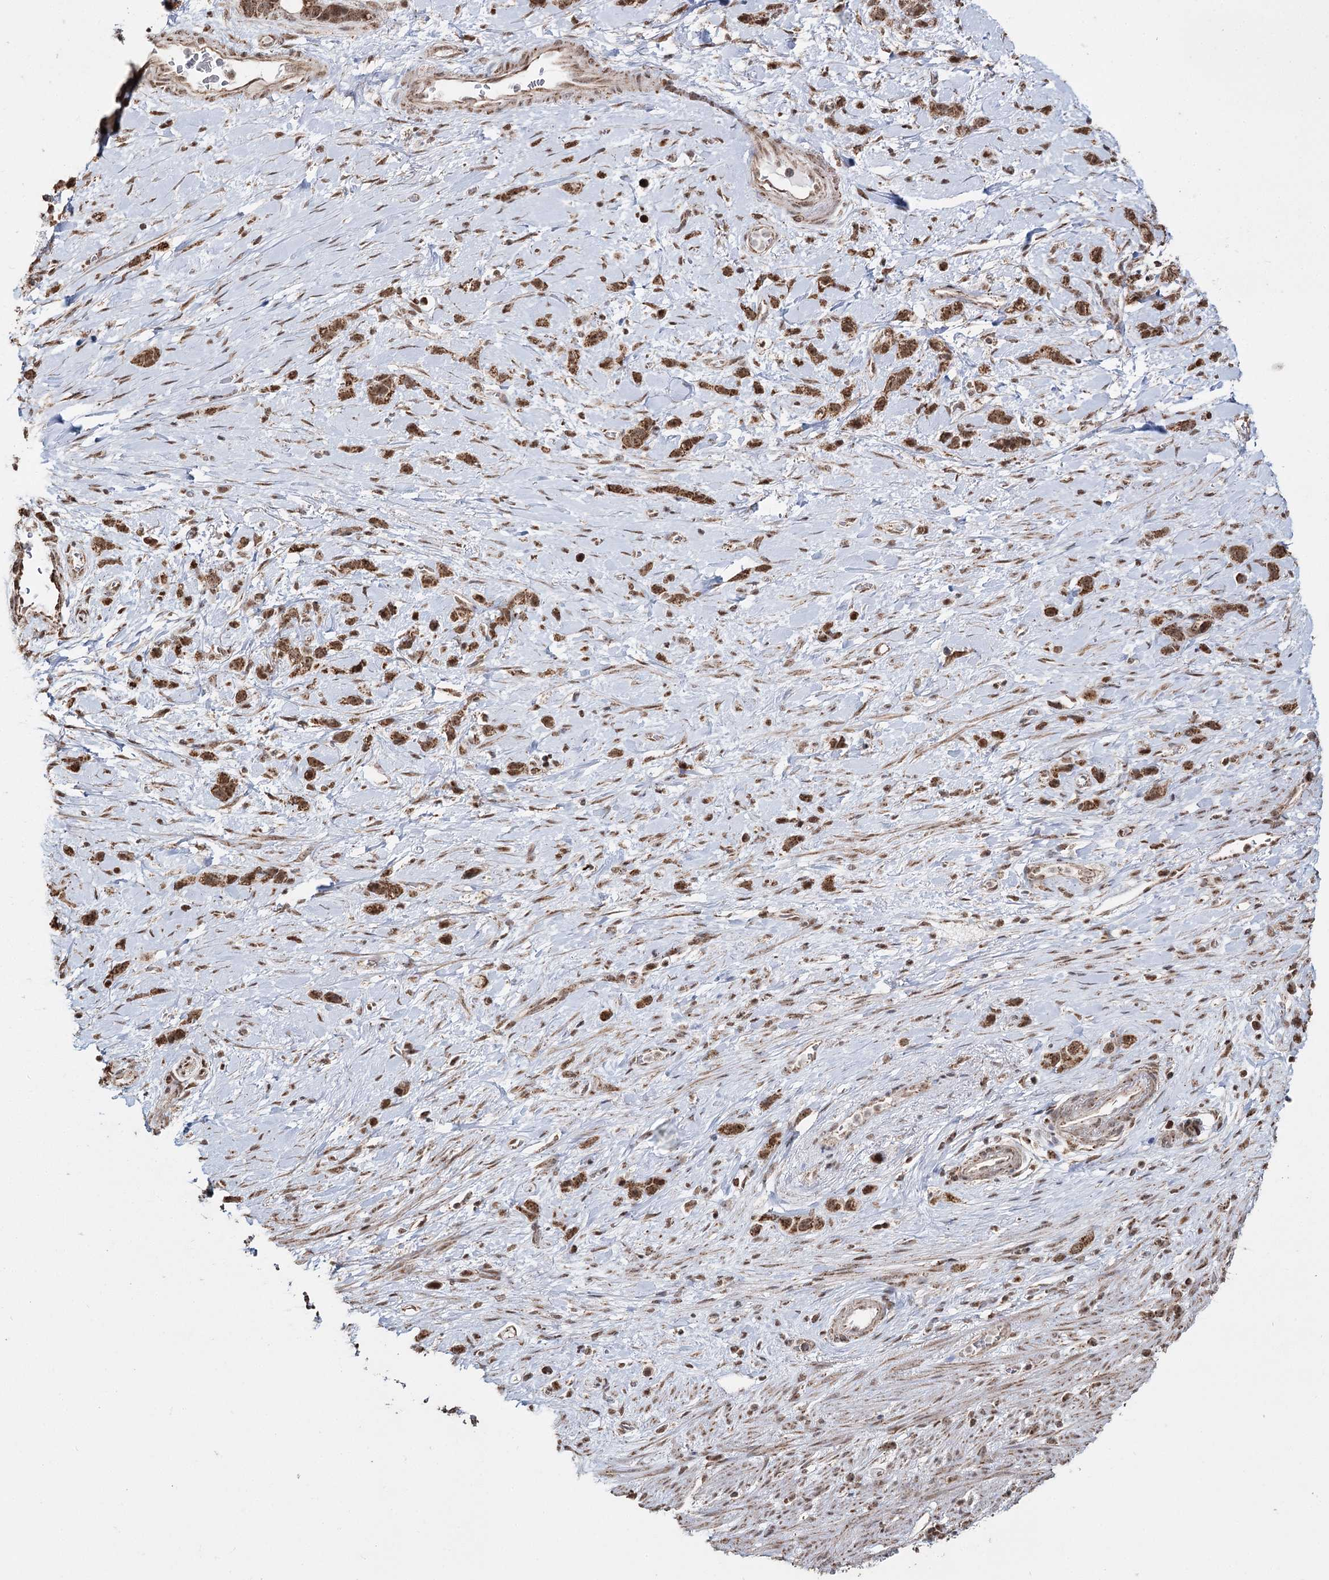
{"staining": {"intensity": "moderate", "quantity": ">75%", "location": "cytoplasmic/membranous,nuclear"}, "tissue": "stomach cancer", "cell_type": "Tumor cells", "image_type": "cancer", "snomed": [{"axis": "morphology", "description": "Adenocarcinoma, NOS"}, {"axis": "morphology", "description": "Adenocarcinoma, High grade"}, {"axis": "topography", "description": "Stomach, upper"}, {"axis": "topography", "description": "Stomach, lower"}], "caption": "High-magnification brightfield microscopy of stomach adenocarcinoma (high-grade) stained with DAB (3,3'-diaminobenzidine) (brown) and counterstained with hematoxylin (blue). tumor cells exhibit moderate cytoplasmic/membranous and nuclear staining is present in about>75% of cells. (DAB (3,3'-diaminobenzidine) IHC with brightfield microscopy, high magnification).", "gene": "PDHX", "patient": {"sex": "female", "age": 65}}